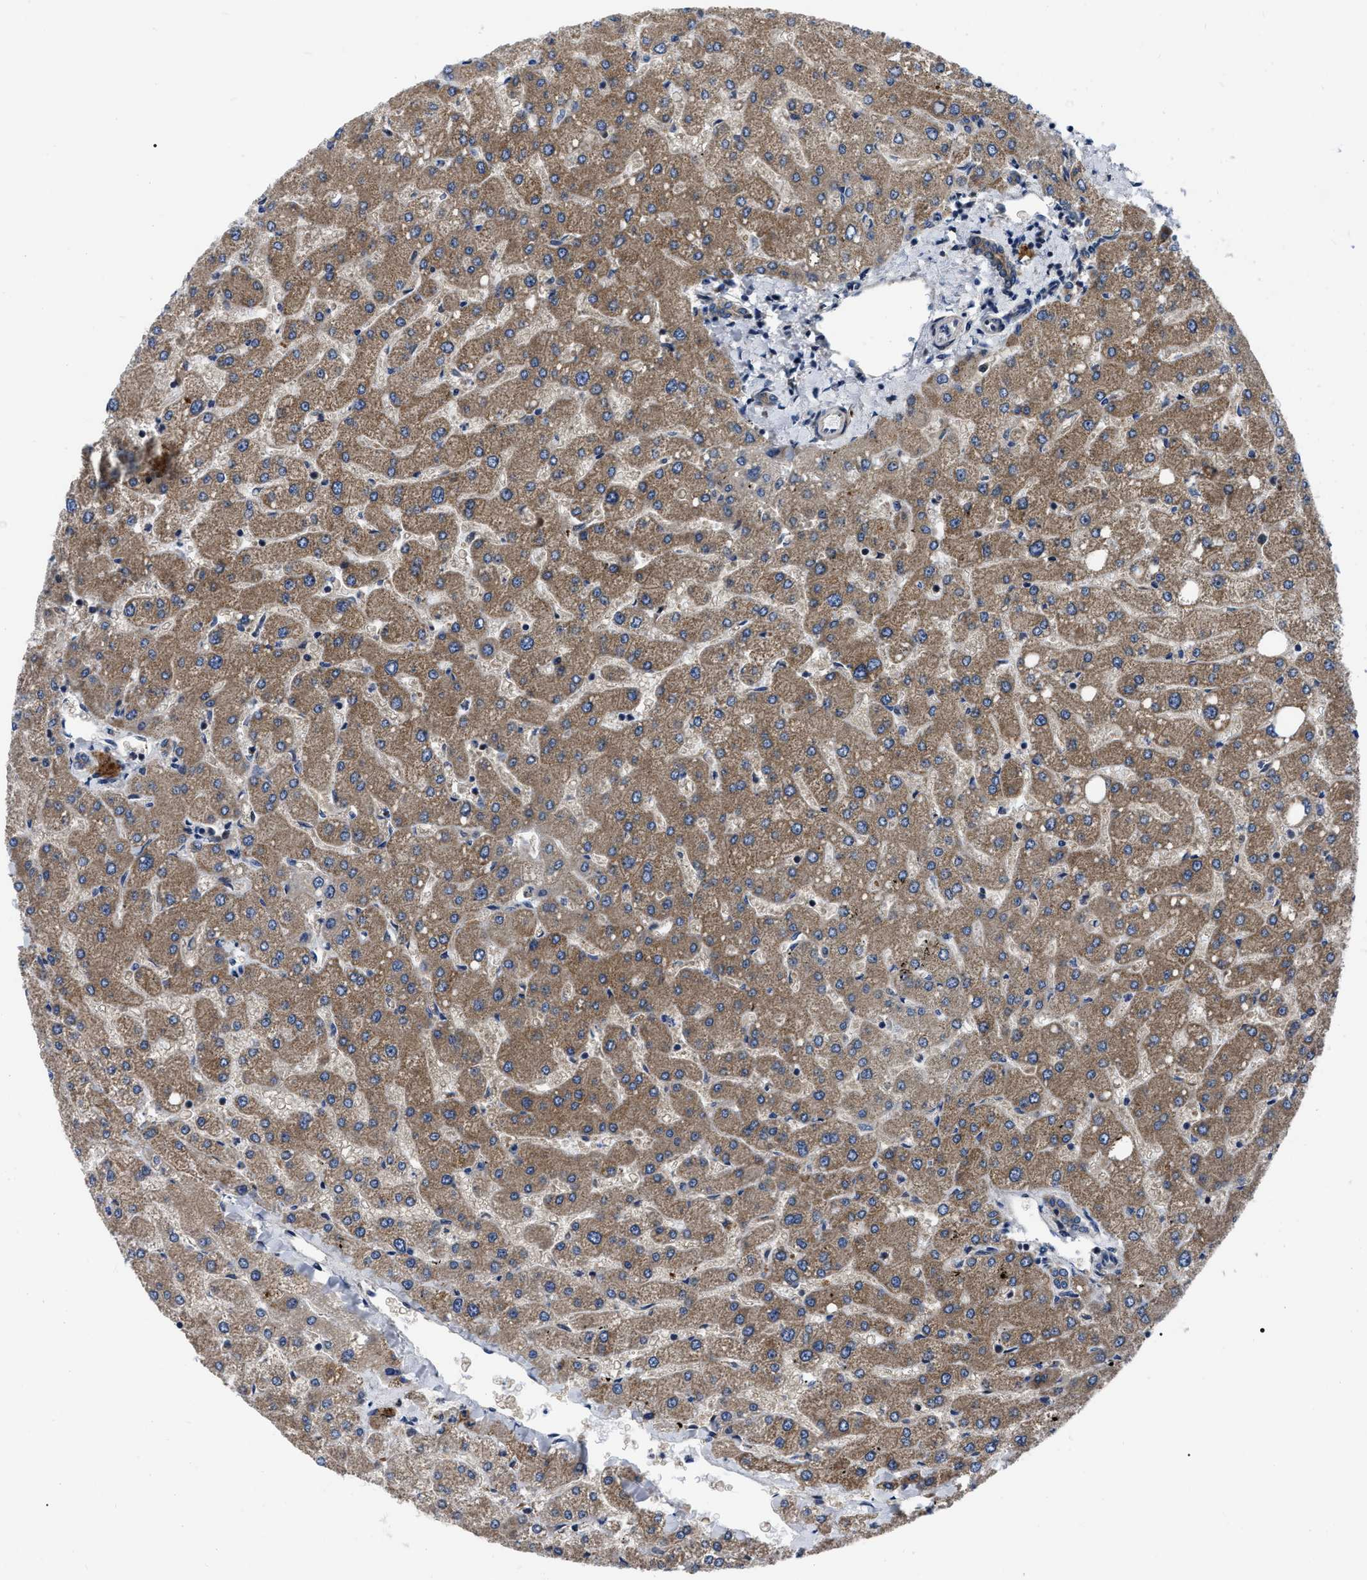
{"staining": {"intensity": "moderate", "quantity": ">75%", "location": "cytoplasmic/membranous"}, "tissue": "liver", "cell_type": "Cholangiocytes", "image_type": "normal", "snomed": [{"axis": "morphology", "description": "Normal tissue, NOS"}, {"axis": "topography", "description": "Liver"}], "caption": "Brown immunohistochemical staining in benign liver demonstrates moderate cytoplasmic/membranous positivity in approximately >75% of cholangiocytes.", "gene": "PPWD1", "patient": {"sex": "male", "age": 55}}